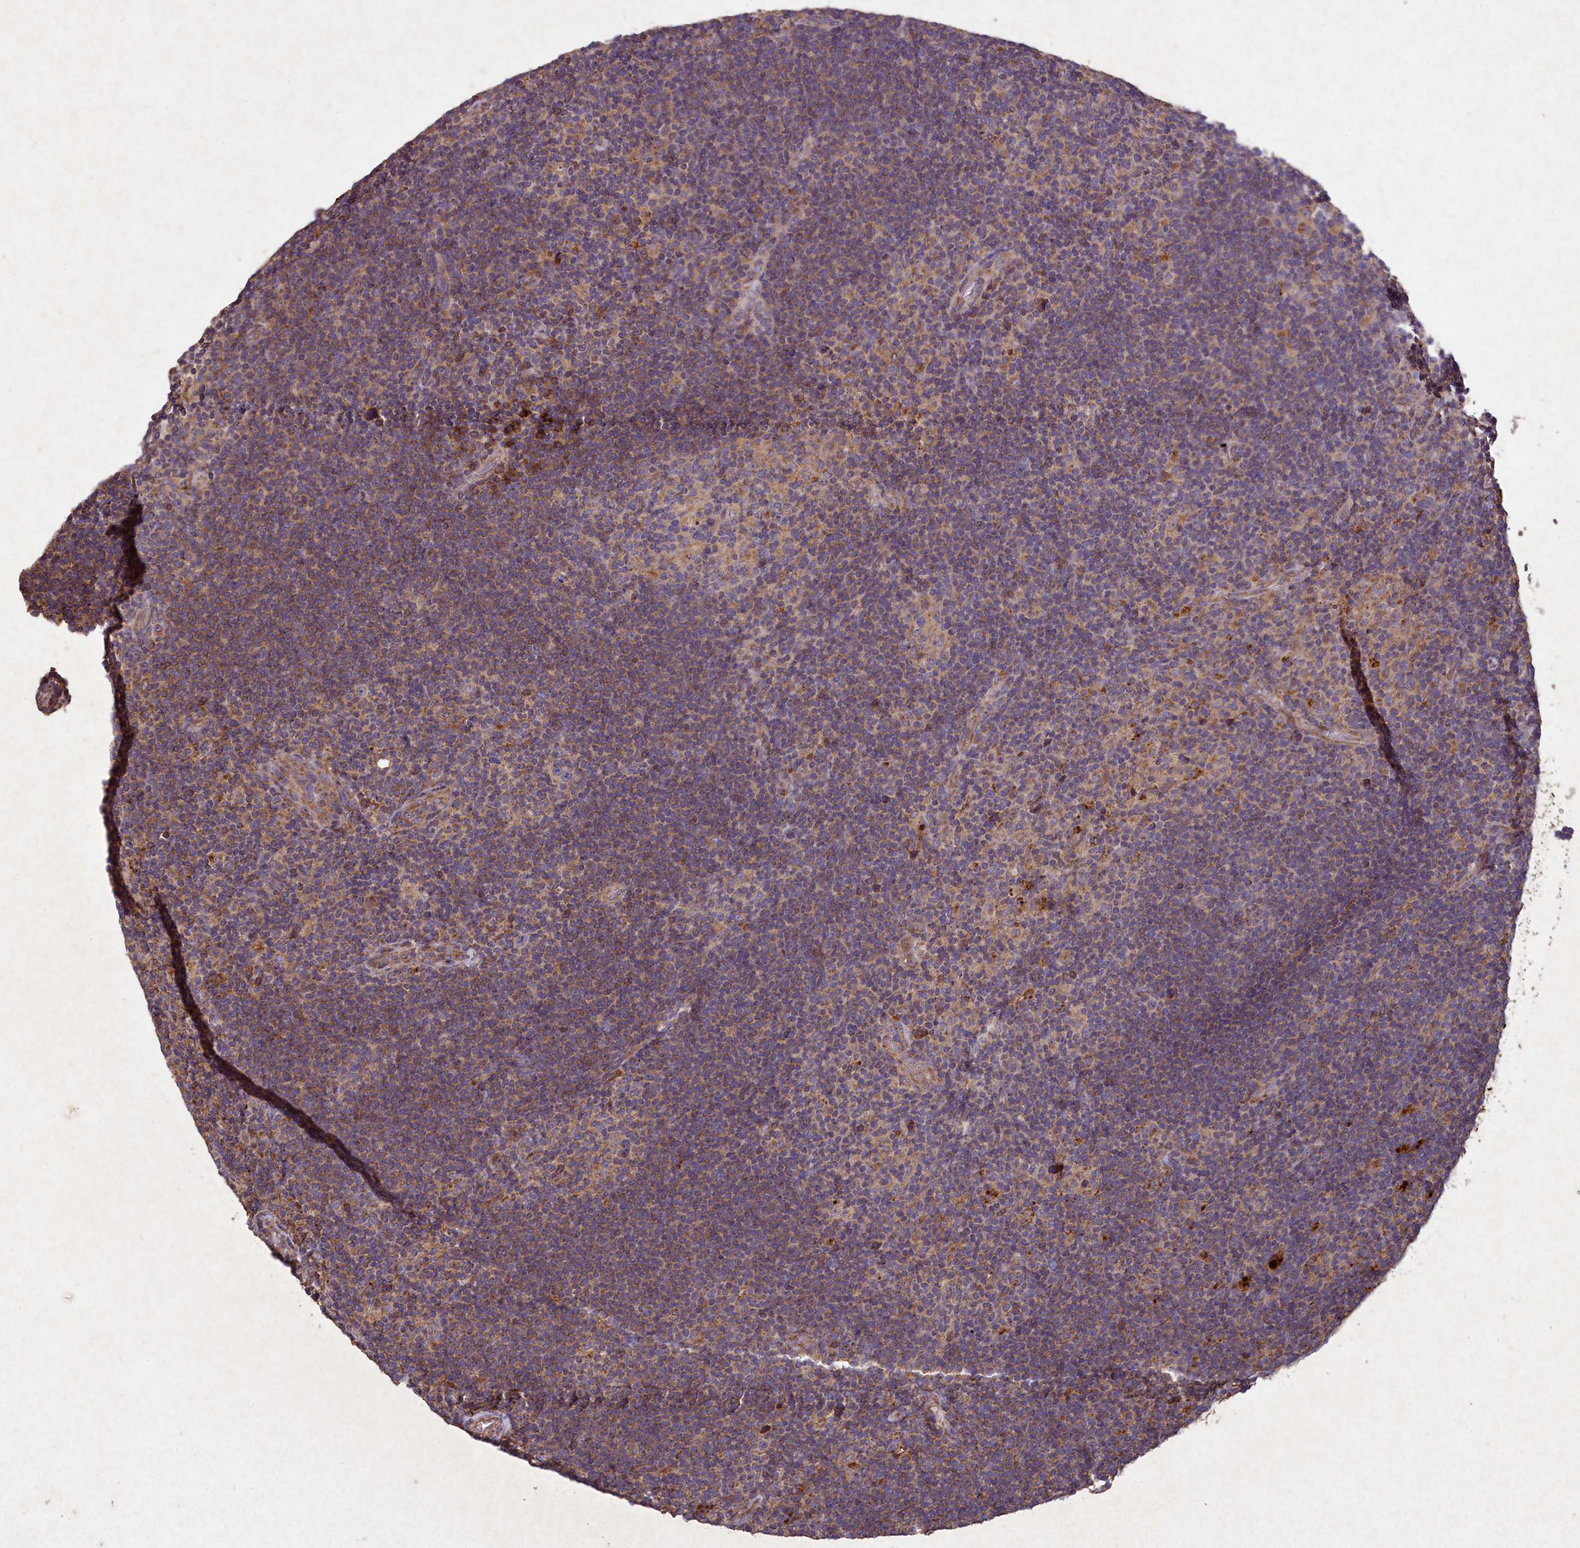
{"staining": {"intensity": "moderate", "quantity": "<25%", "location": "cytoplasmic/membranous"}, "tissue": "lymphoma", "cell_type": "Tumor cells", "image_type": "cancer", "snomed": [{"axis": "morphology", "description": "Hodgkin's disease, NOS"}, {"axis": "topography", "description": "Lymph node"}], "caption": "Hodgkin's disease stained for a protein reveals moderate cytoplasmic/membranous positivity in tumor cells.", "gene": "CIAO2B", "patient": {"sex": "female", "age": 57}}